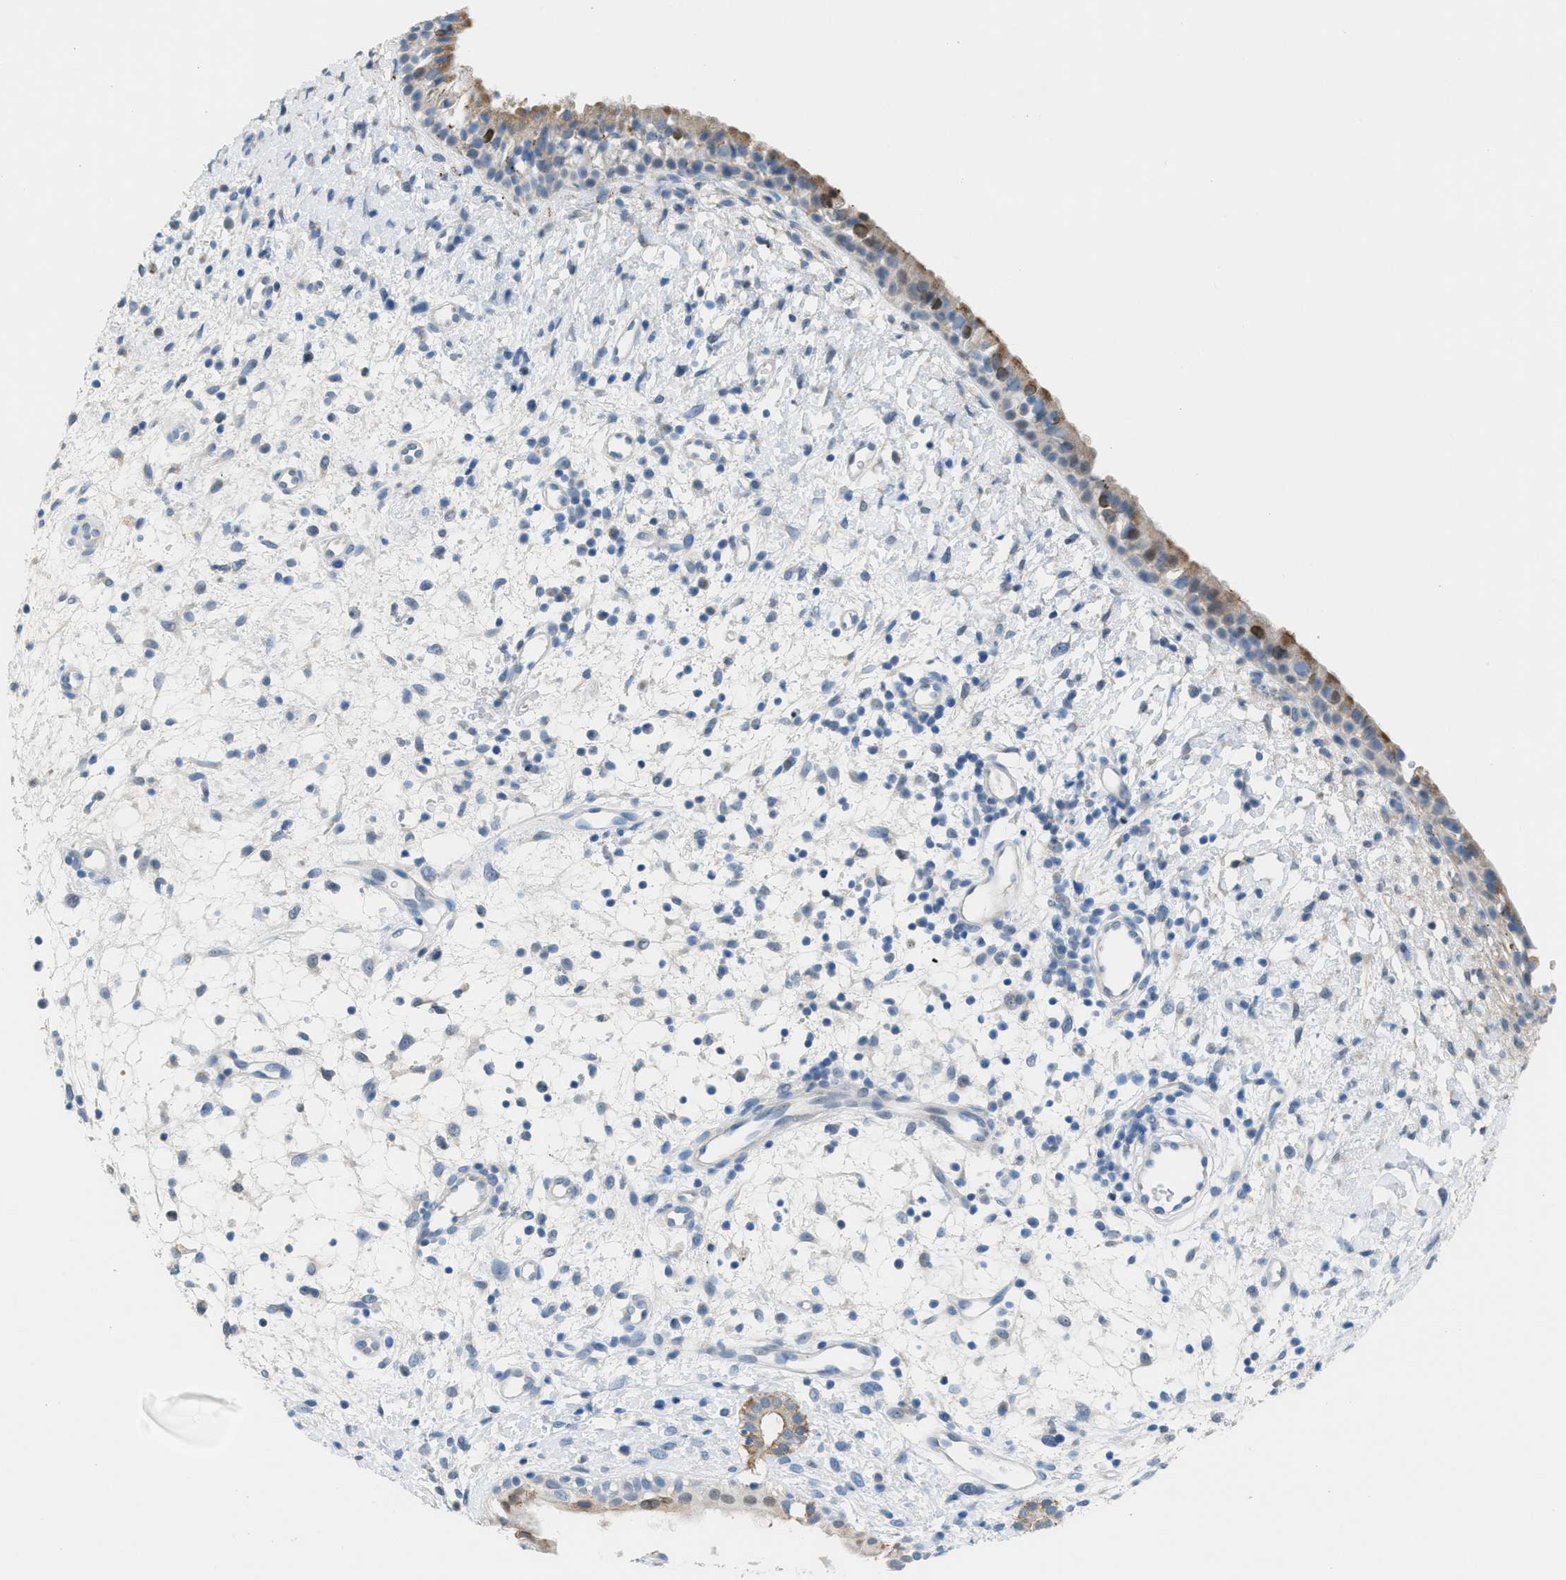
{"staining": {"intensity": "weak", "quantity": "25%-75%", "location": "cytoplasmic/membranous"}, "tissue": "nasopharynx", "cell_type": "Respiratory epithelial cells", "image_type": "normal", "snomed": [{"axis": "morphology", "description": "Normal tissue, NOS"}, {"axis": "topography", "description": "Nasopharynx"}], "caption": "A high-resolution histopathology image shows IHC staining of normal nasopharynx, which reveals weak cytoplasmic/membranous positivity in about 25%-75% of respiratory epithelial cells.", "gene": "PPM1D", "patient": {"sex": "male", "age": 22}}